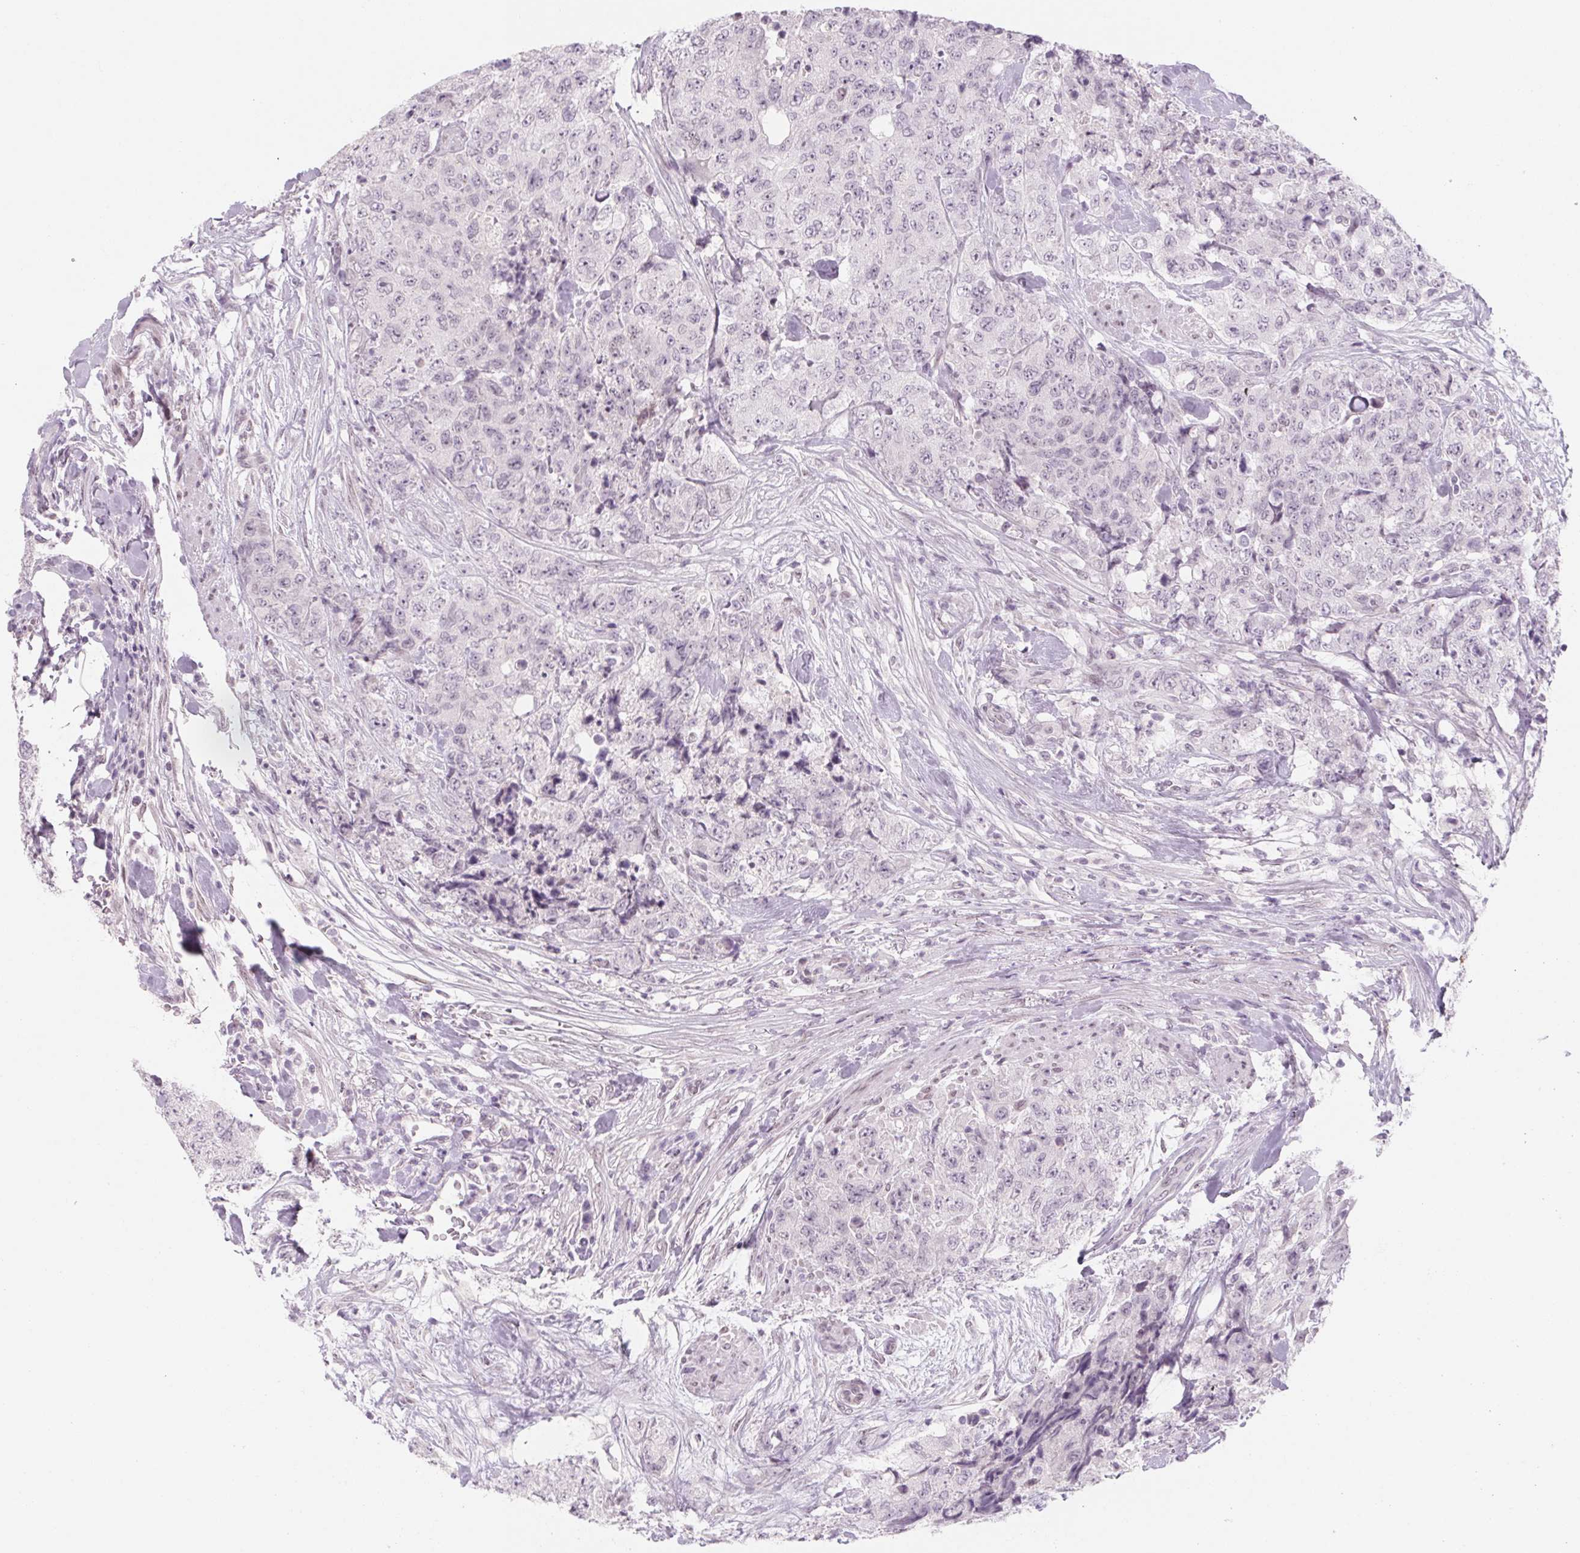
{"staining": {"intensity": "negative", "quantity": "none", "location": "none"}, "tissue": "urothelial cancer", "cell_type": "Tumor cells", "image_type": "cancer", "snomed": [{"axis": "morphology", "description": "Urothelial carcinoma, High grade"}, {"axis": "topography", "description": "Urinary bladder"}], "caption": "This histopathology image is of urothelial carcinoma (high-grade) stained with immunohistochemistry to label a protein in brown with the nuclei are counter-stained blue. There is no staining in tumor cells.", "gene": "KCNQ2", "patient": {"sex": "female", "age": 78}}